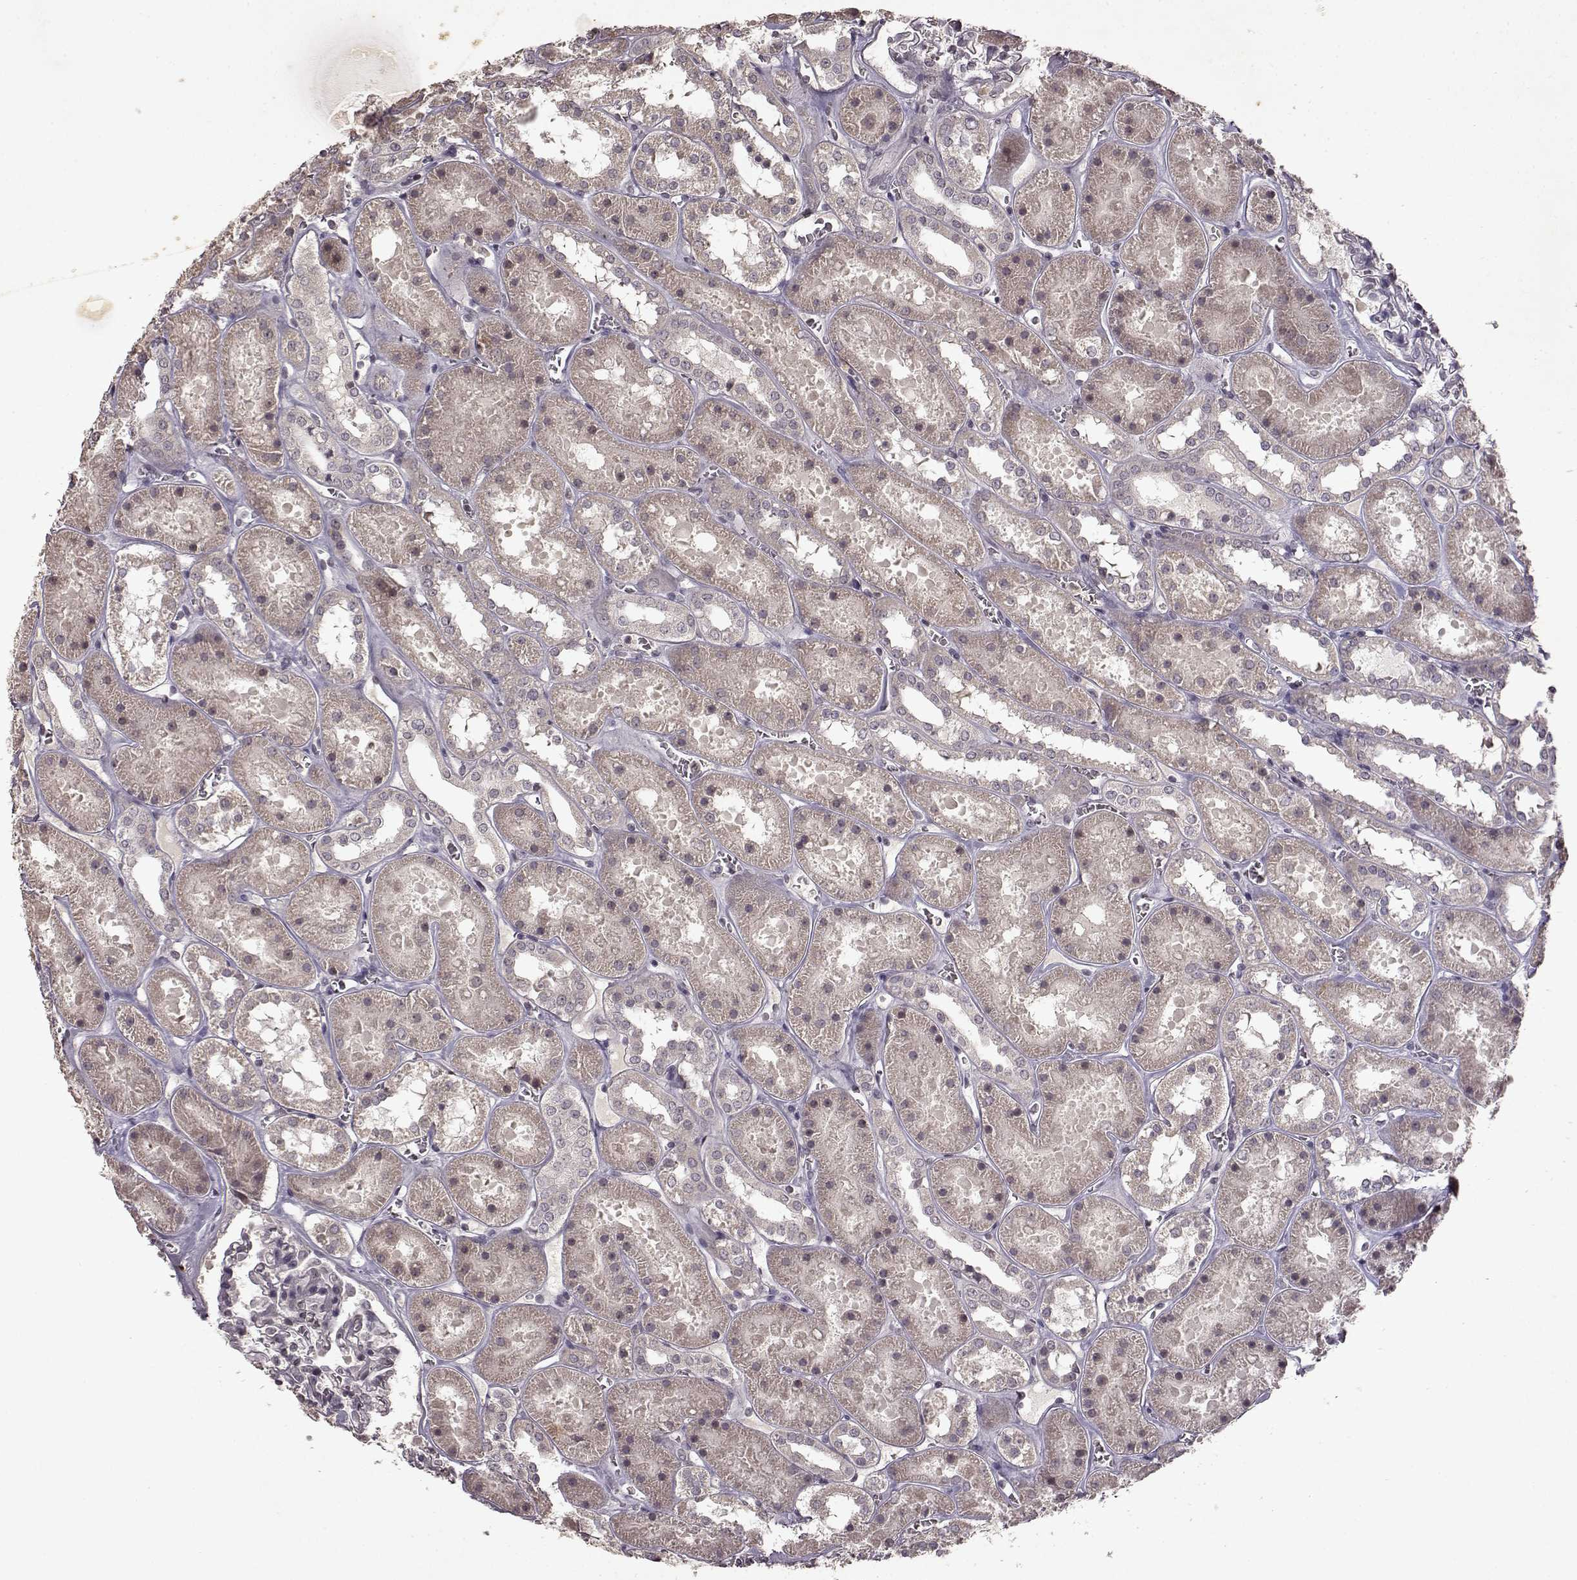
{"staining": {"intensity": "negative", "quantity": "none", "location": "none"}, "tissue": "kidney", "cell_type": "Cells in glomeruli", "image_type": "normal", "snomed": [{"axis": "morphology", "description": "Normal tissue, NOS"}, {"axis": "topography", "description": "Kidney"}], "caption": "This is a histopathology image of IHC staining of benign kidney, which shows no staining in cells in glomeruli.", "gene": "LHB", "patient": {"sex": "female", "age": 41}}